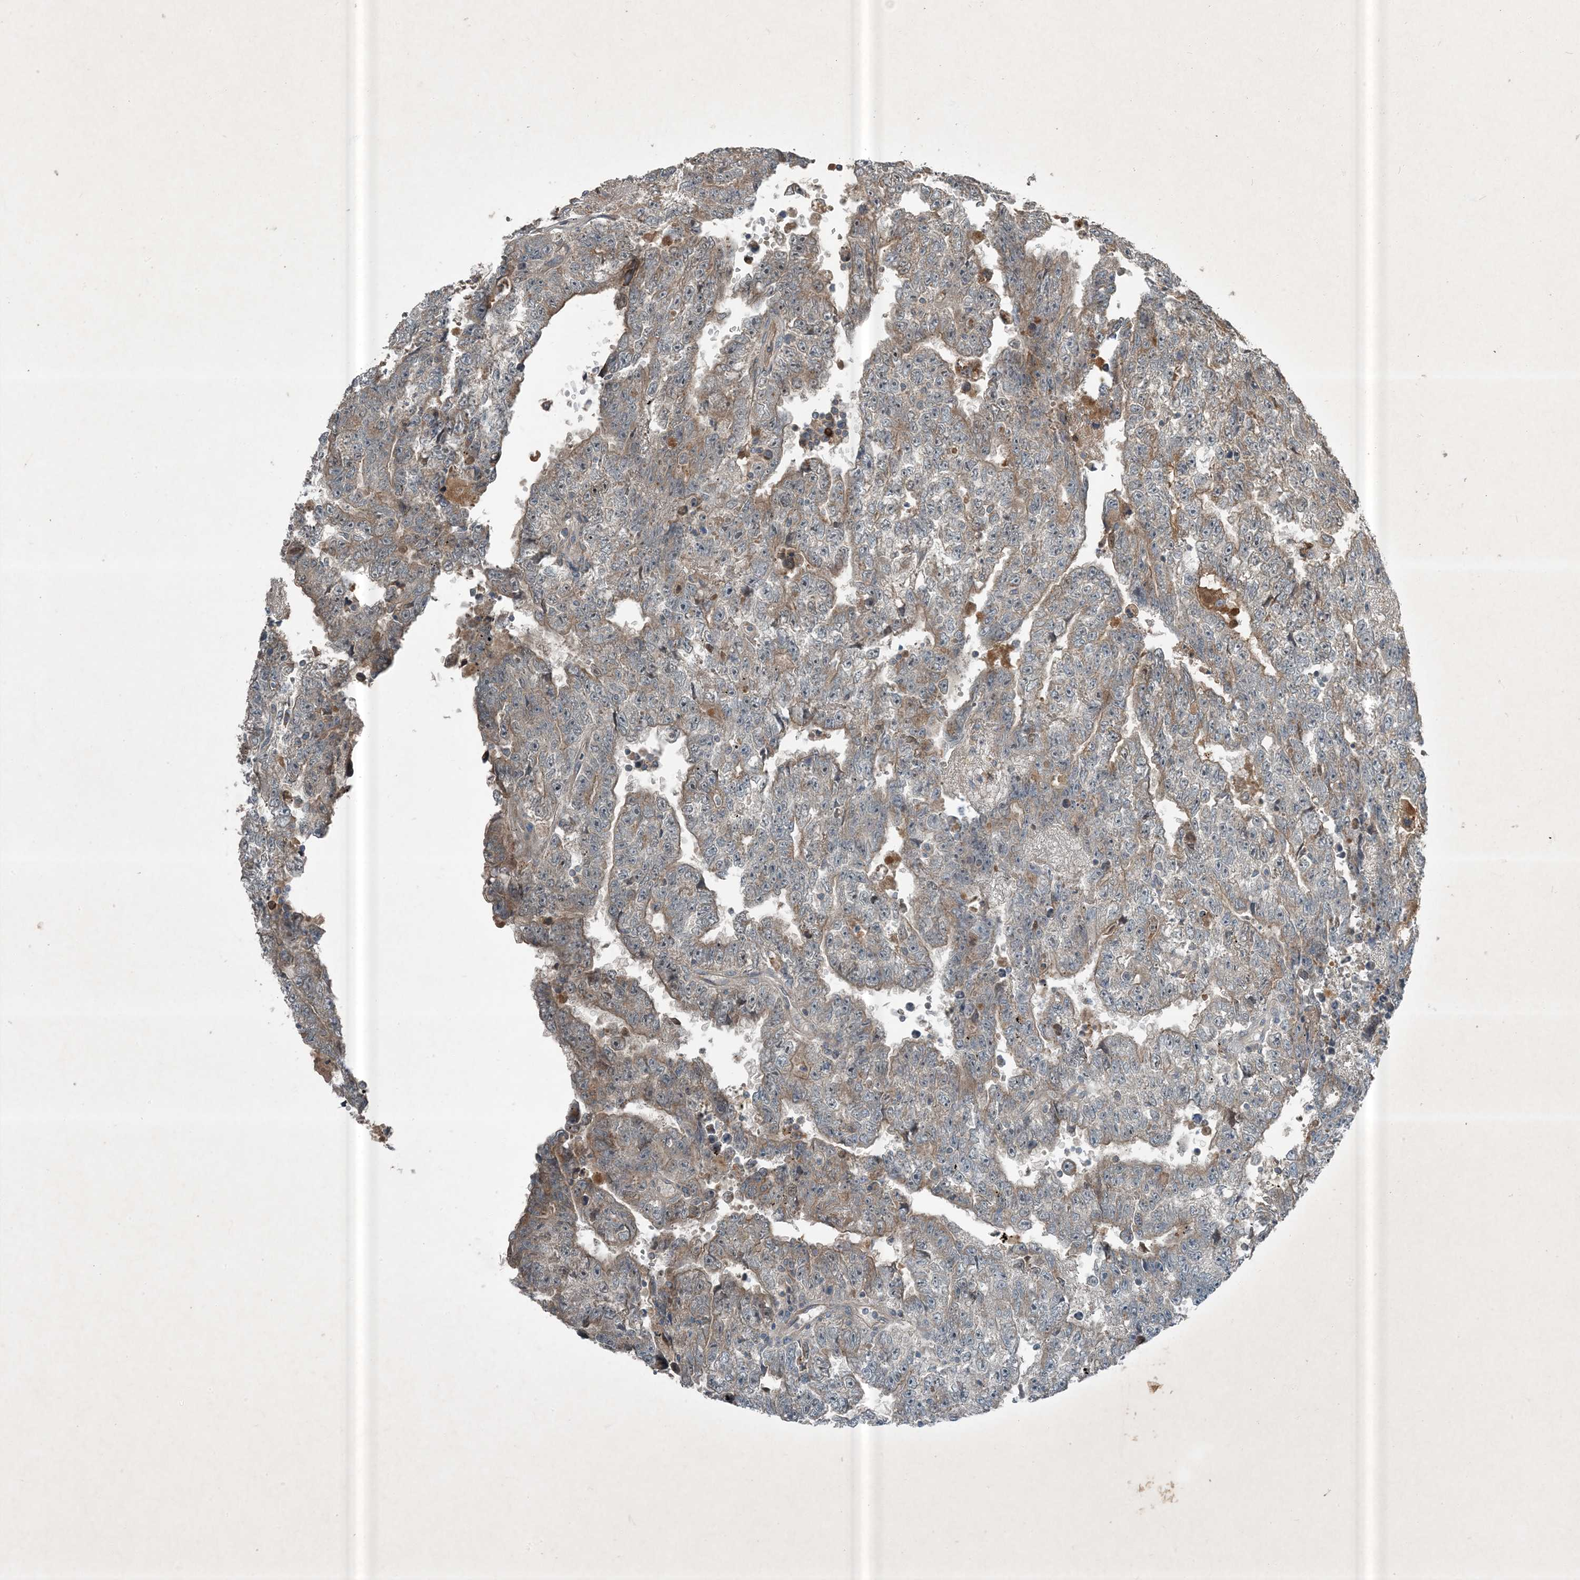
{"staining": {"intensity": "weak", "quantity": "<25%", "location": "cytoplasmic/membranous"}, "tissue": "testis cancer", "cell_type": "Tumor cells", "image_type": "cancer", "snomed": [{"axis": "morphology", "description": "Carcinoma, Embryonal, NOS"}, {"axis": "topography", "description": "Testis"}], "caption": "This is an immunohistochemistry (IHC) histopathology image of human testis cancer (embryonal carcinoma). There is no staining in tumor cells.", "gene": "MDN1", "patient": {"sex": "male", "age": 25}}